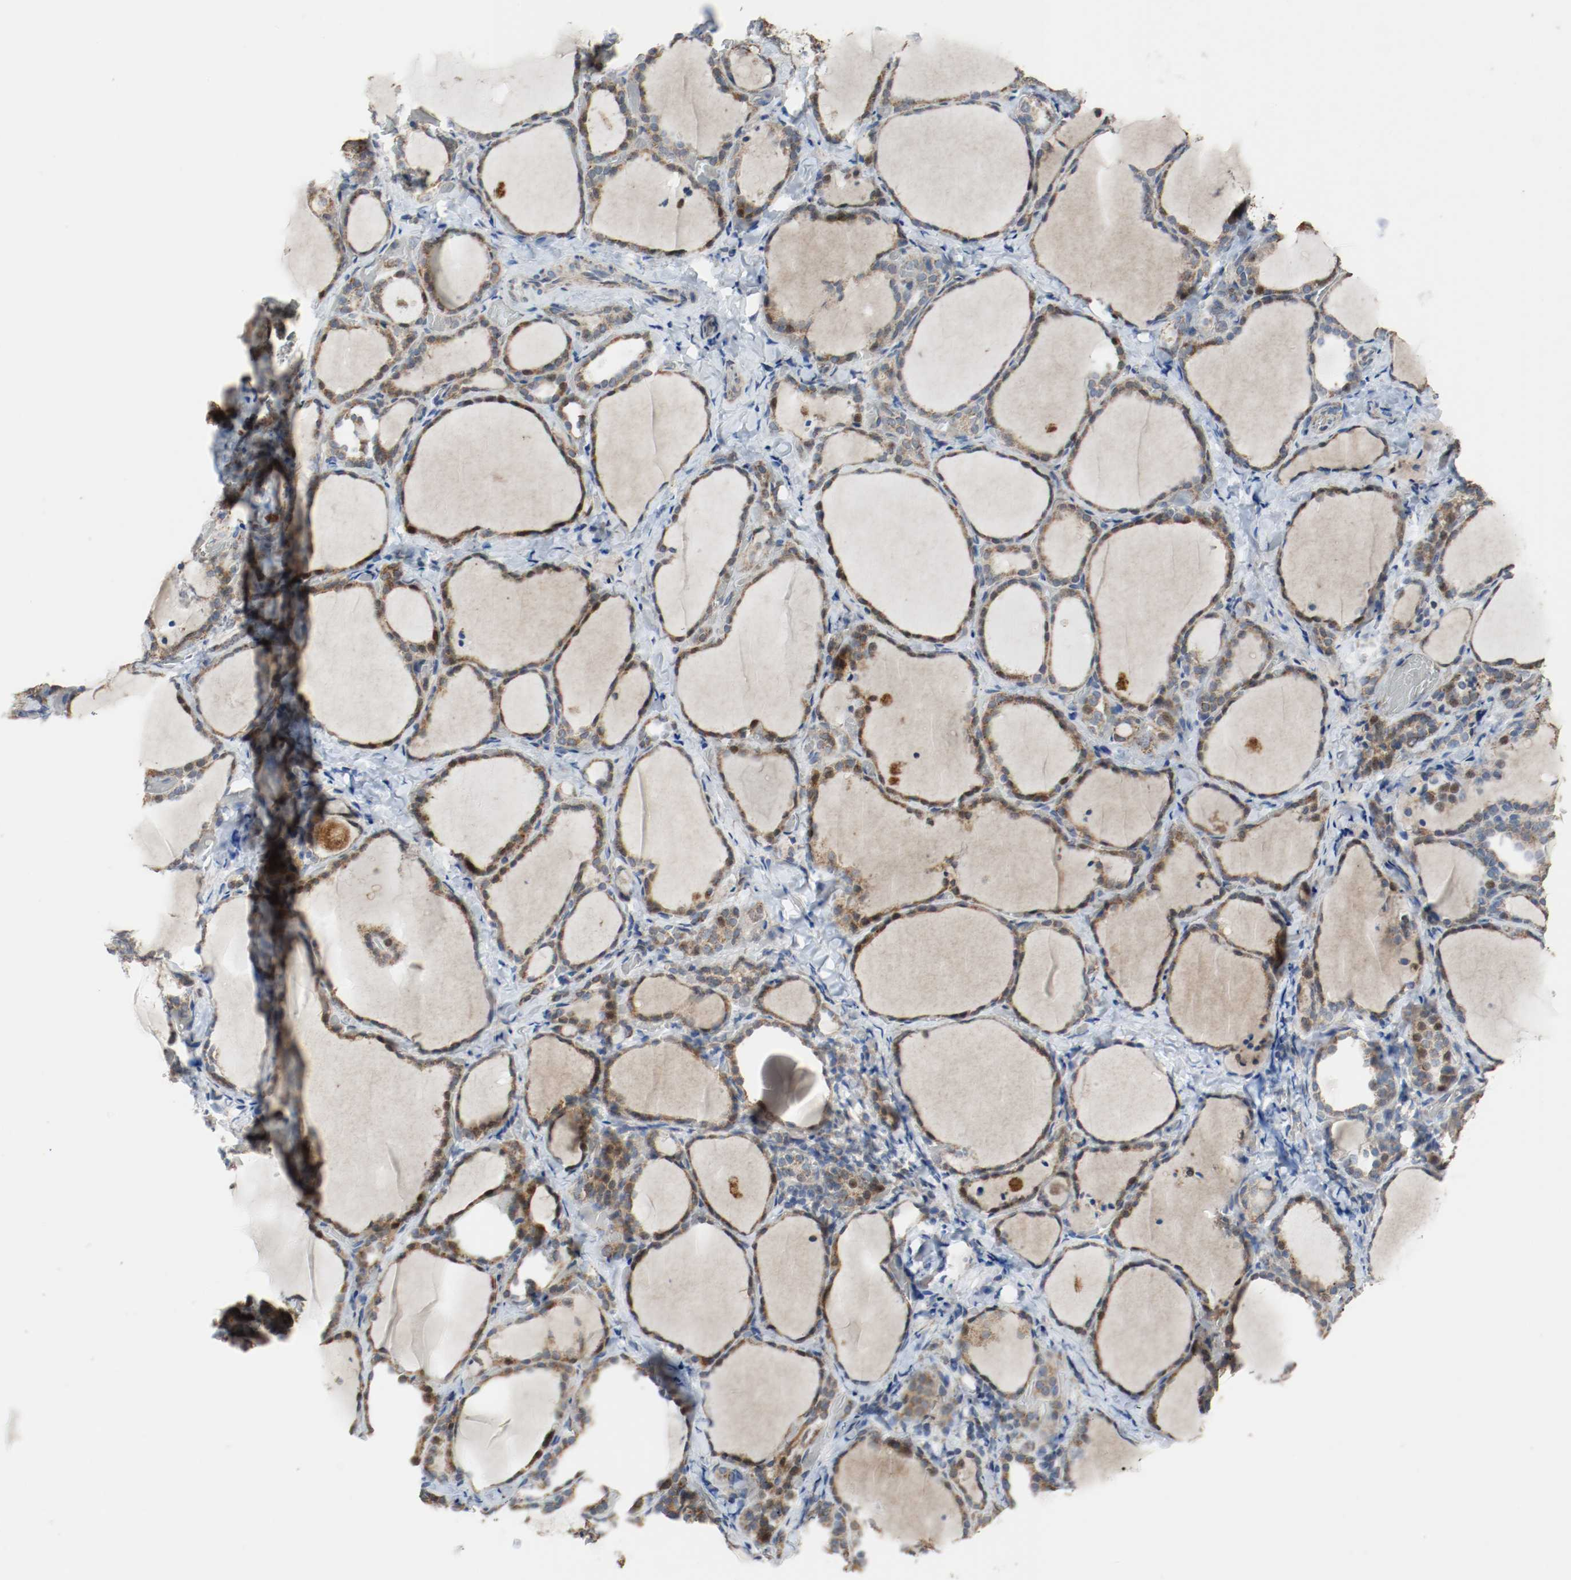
{"staining": {"intensity": "strong", "quantity": ">75%", "location": "cytoplasmic/membranous,nuclear"}, "tissue": "thyroid gland", "cell_type": "Glandular cells", "image_type": "normal", "snomed": [{"axis": "morphology", "description": "Normal tissue, NOS"}, {"axis": "morphology", "description": "Papillary adenocarcinoma, NOS"}, {"axis": "topography", "description": "Thyroid gland"}], "caption": "DAB immunohistochemical staining of benign human thyroid gland reveals strong cytoplasmic/membranous,nuclear protein positivity in approximately >75% of glandular cells.", "gene": "ALDH4A1", "patient": {"sex": "female", "age": 30}}